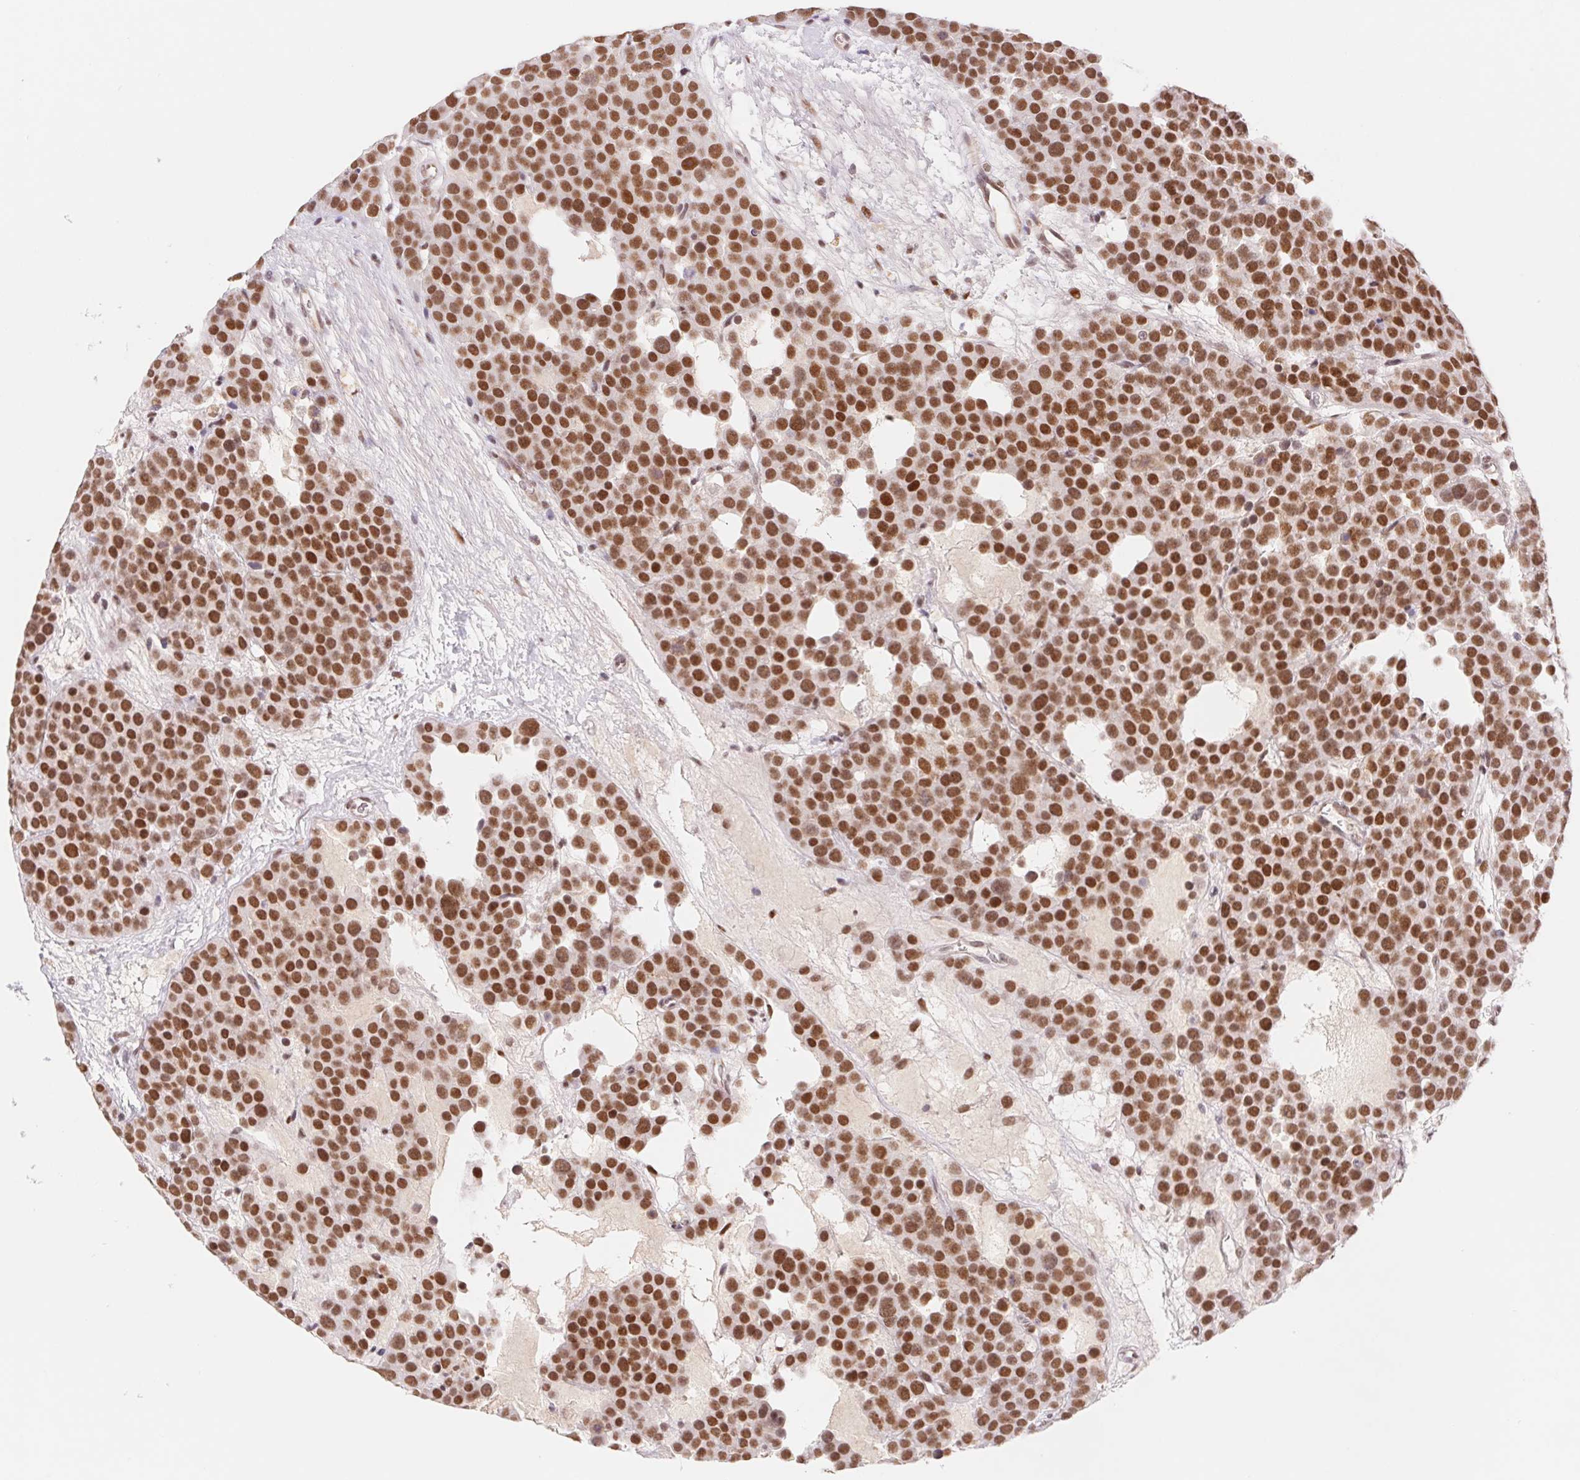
{"staining": {"intensity": "strong", "quantity": ">75%", "location": "nuclear"}, "tissue": "testis cancer", "cell_type": "Tumor cells", "image_type": "cancer", "snomed": [{"axis": "morphology", "description": "Seminoma, NOS"}, {"axis": "topography", "description": "Testis"}], "caption": "About >75% of tumor cells in human testis cancer demonstrate strong nuclear protein staining as visualized by brown immunohistochemical staining.", "gene": "TRERF1", "patient": {"sex": "male", "age": 71}}